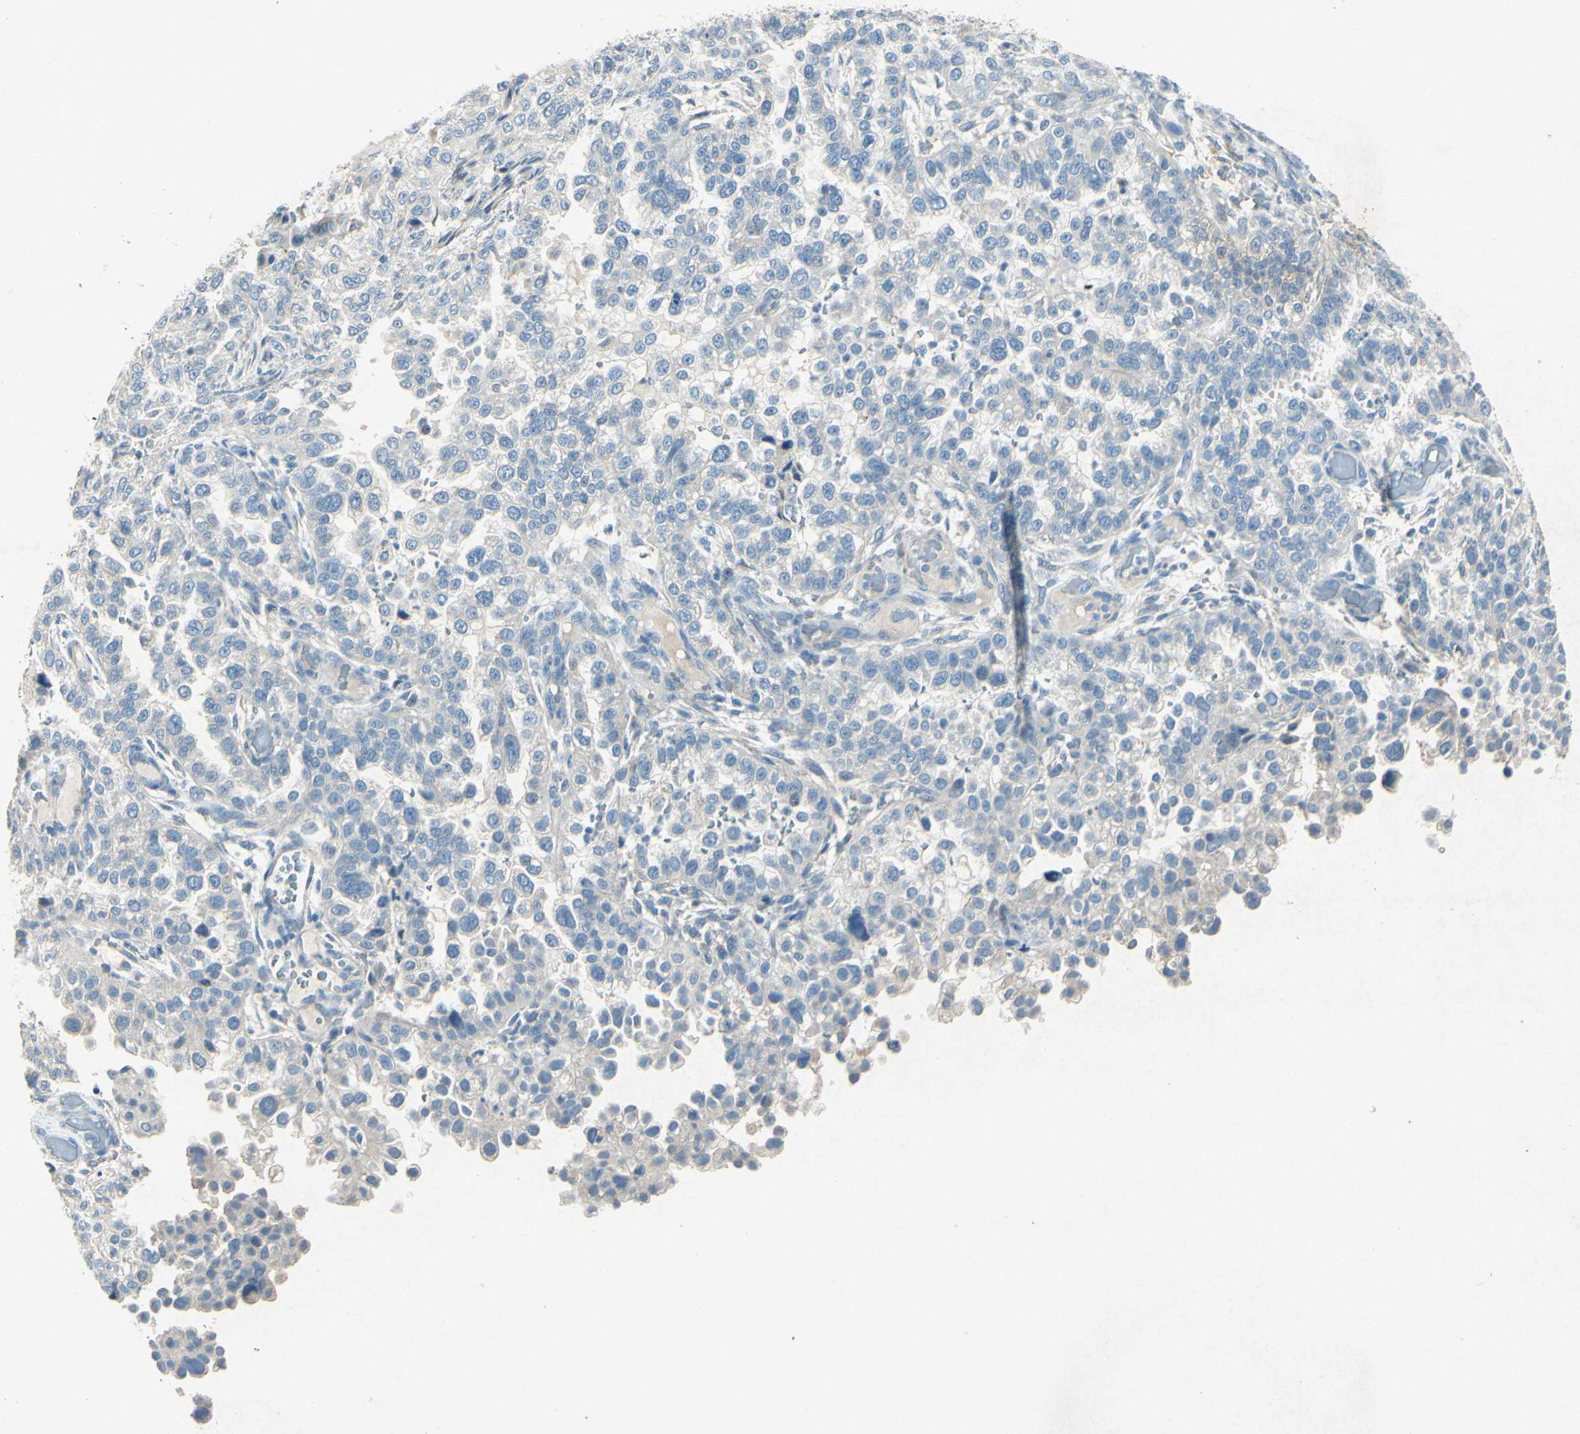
{"staining": {"intensity": "negative", "quantity": "none", "location": "none"}, "tissue": "endometrial cancer", "cell_type": "Tumor cells", "image_type": "cancer", "snomed": [{"axis": "morphology", "description": "Adenocarcinoma, NOS"}, {"axis": "topography", "description": "Endometrium"}], "caption": "This is a micrograph of immunohistochemistry staining of endometrial adenocarcinoma, which shows no staining in tumor cells.", "gene": "SNAP91", "patient": {"sex": "female", "age": 85}}